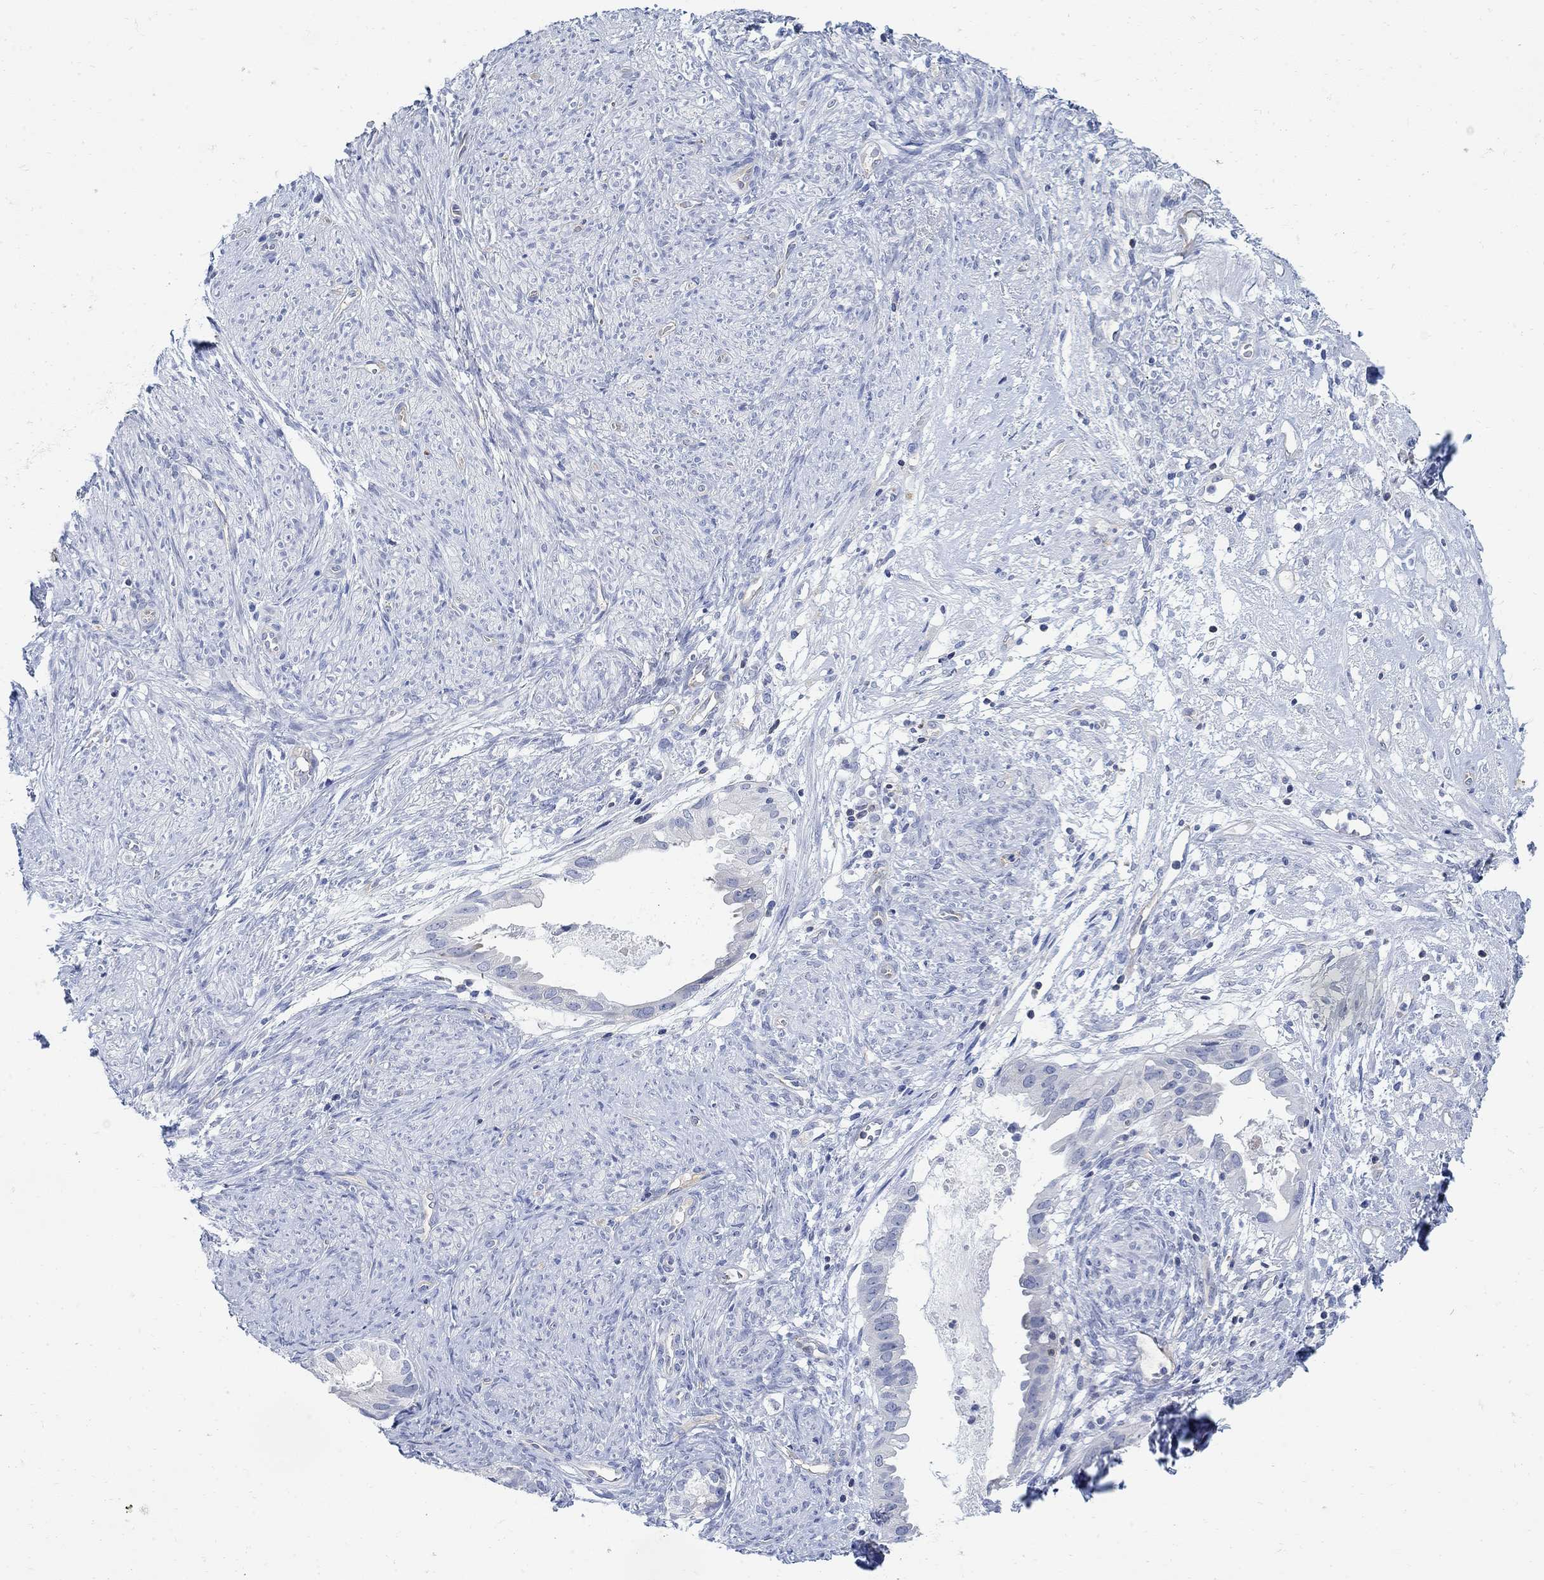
{"staining": {"intensity": "negative", "quantity": "none", "location": "none"}, "tissue": "endometrial cancer", "cell_type": "Tumor cells", "image_type": "cancer", "snomed": [{"axis": "morphology", "description": "Adenocarcinoma, NOS"}, {"axis": "topography", "description": "Endometrium"}], "caption": "Tumor cells show no significant expression in endometrial adenocarcinoma.", "gene": "PHF21B", "patient": {"sex": "female", "age": 86}}